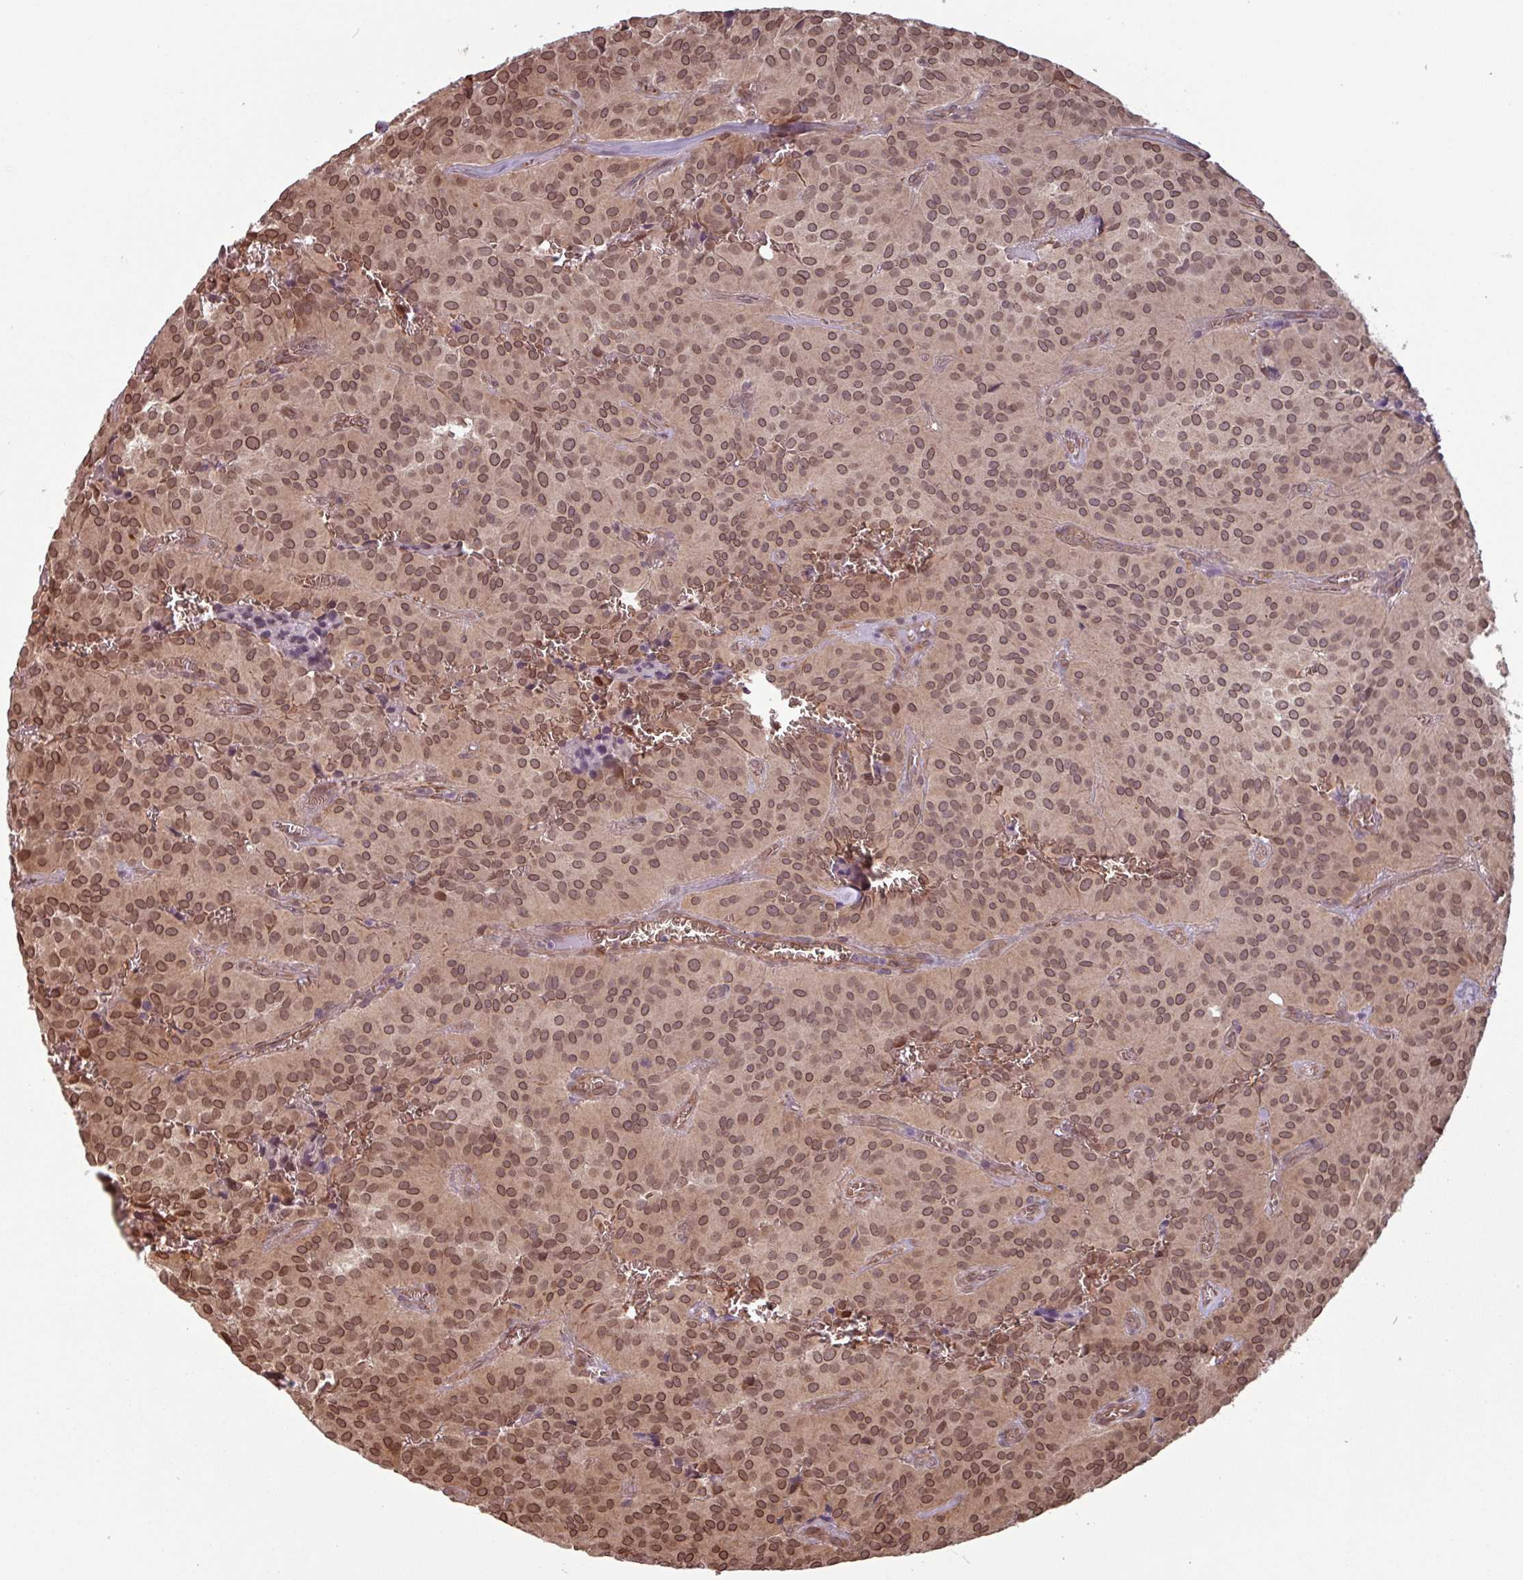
{"staining": {"intensity": "moderate", "quantity": ">75%", "location": "nuclear"}, "tissue": "glioma", "cell_type": "Tumor cells", "image_type": "cancer", "snomed": [{"axis": "morphology", "description": "Glioma, malignant, Low grade"}, {"axis": "topography", "description": "Brain"}], "caption": "Glioma stained with DAB immunohistochemistry (IHC) exhibits medium levels of moderate nuclear expression in about >75% of tumor cells.", "gene": "RBM4B", "patient": {"sex": "male", "age": 42}}